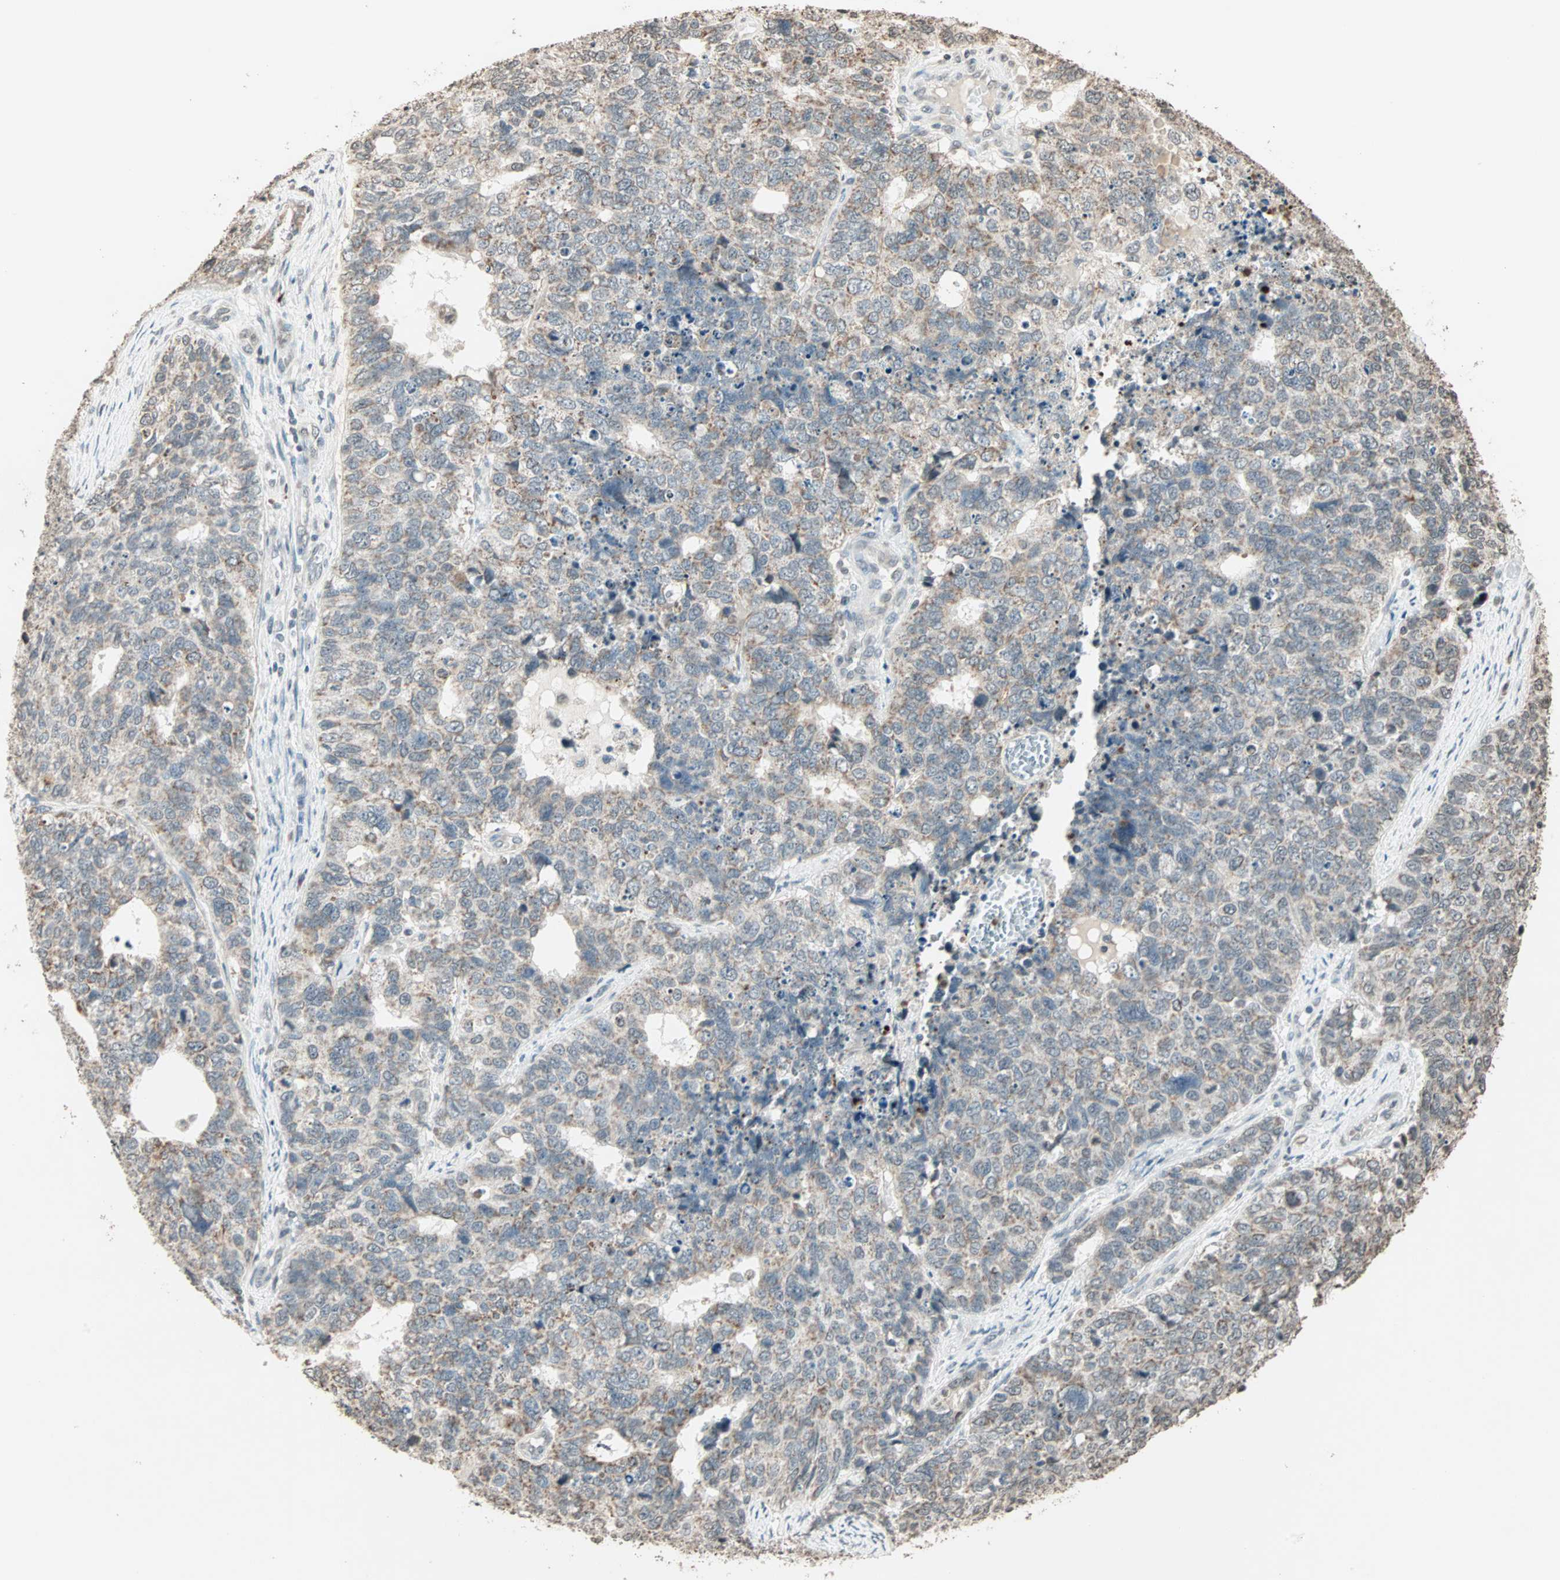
{"staining": {"intensity": "weak", "quantity": ">75%", "location": "cytoplasmic/membranous"}, "tissue": "cervical cancer", "cell_type": "Tumor cells", "image_type": "cancer", "snomed": [{"axis": "morphology", "description": "Squamous cell carcinoma, NOS"}, {"axis": "topography", "description": "Cervix"}], "caption": "Approximately >75% of tumor cells in cervical squamous cell carcinoma exhibit weak cytoplasmic/membranous protein expression as visualized by brown immunohistochemical staining.", "gene": "PRELID1", "patient": {"sex": "female", "age": 63}}